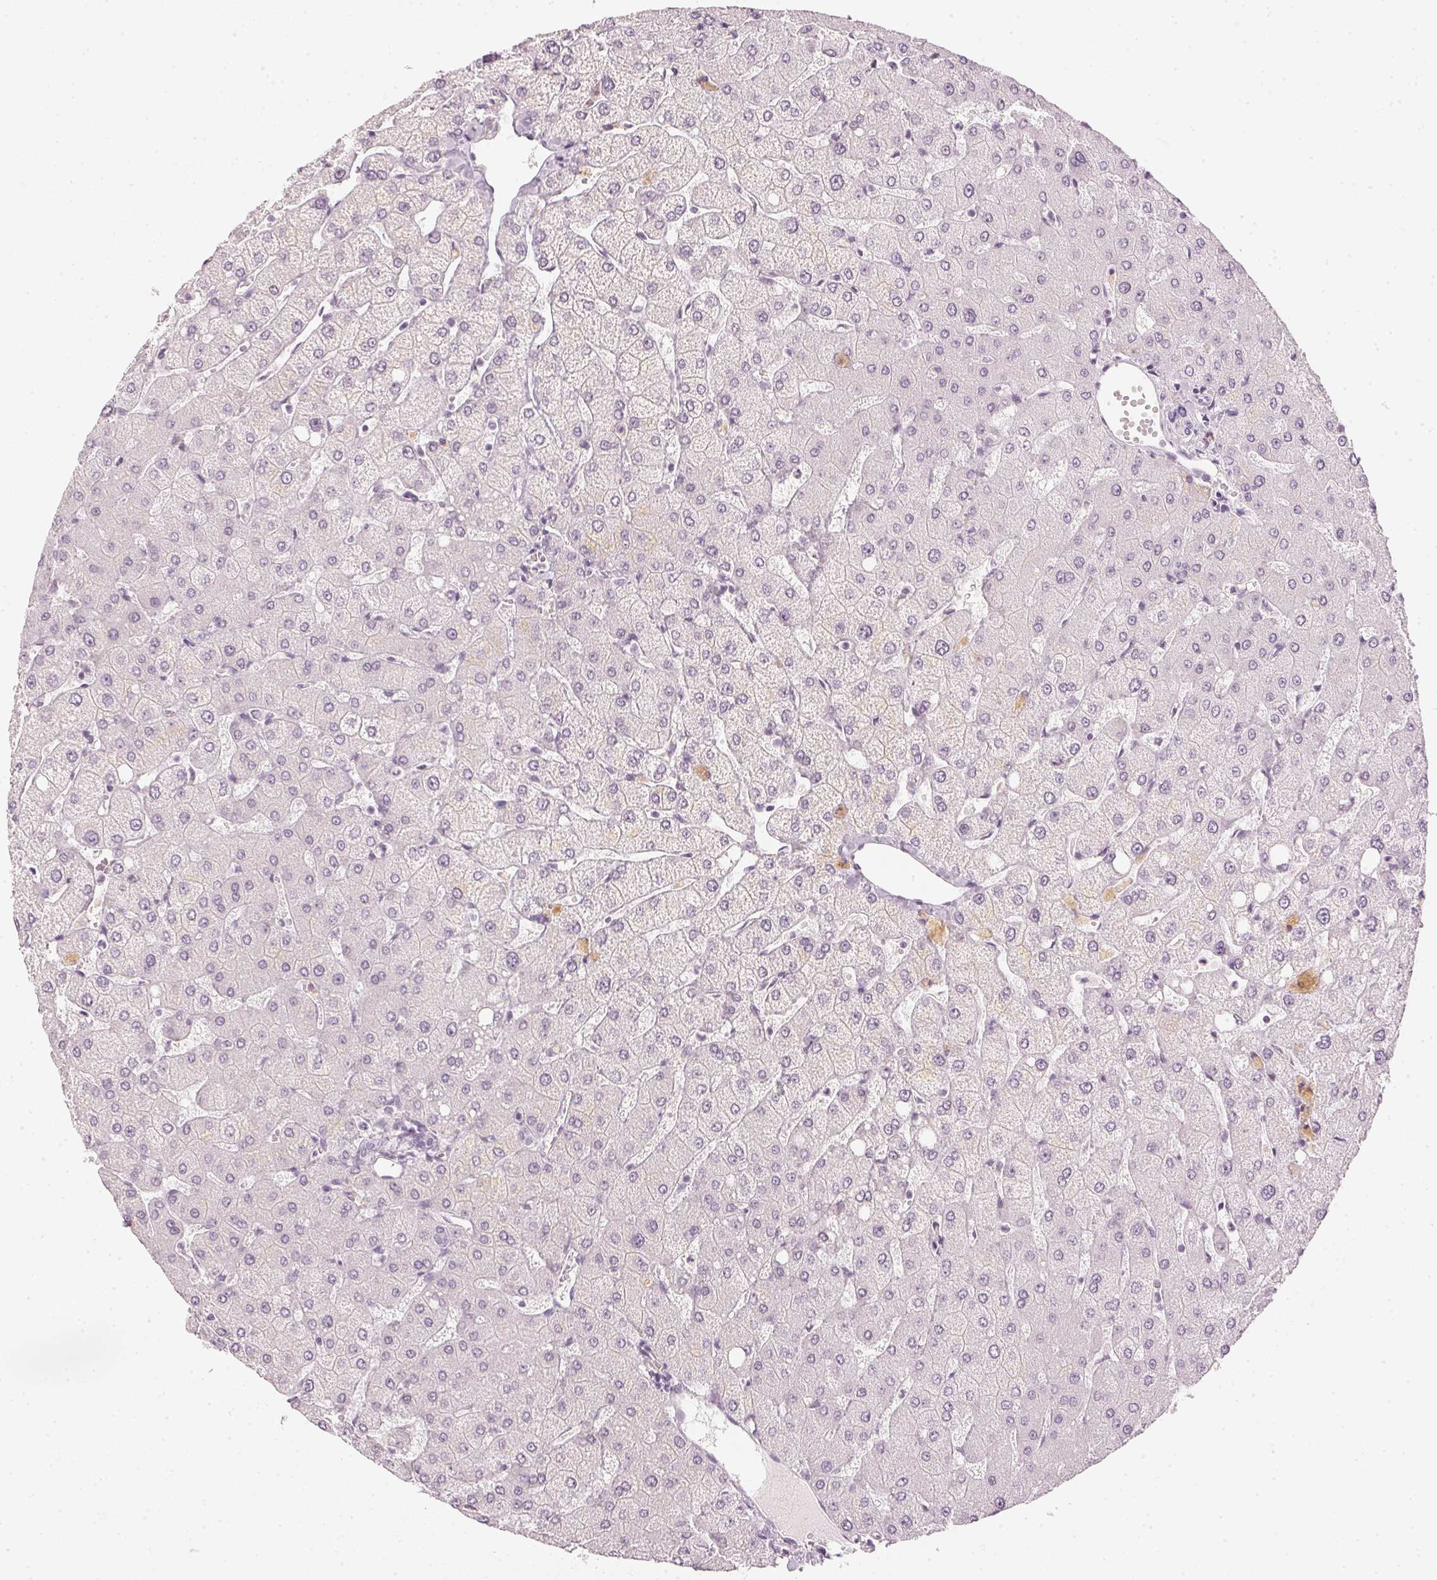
{"staining": {"intensity": "negative", "quantity": "none", "location": "none"}, "tissue": "liver", "cell_type": "Cholangiocytes", "image_type": "normal", "snomed": [{"axis": "morphology", "description": "Normal tissue, NOS"}, {"axis": "topography", "description": "Liver"}], "caption": "Liver stained for a protein using immunohistochemistry (IHC) demonstrates no positivity cholangiocytes.", "gene": "APLP1", "patient": {"sex": "female", "age": 54}}